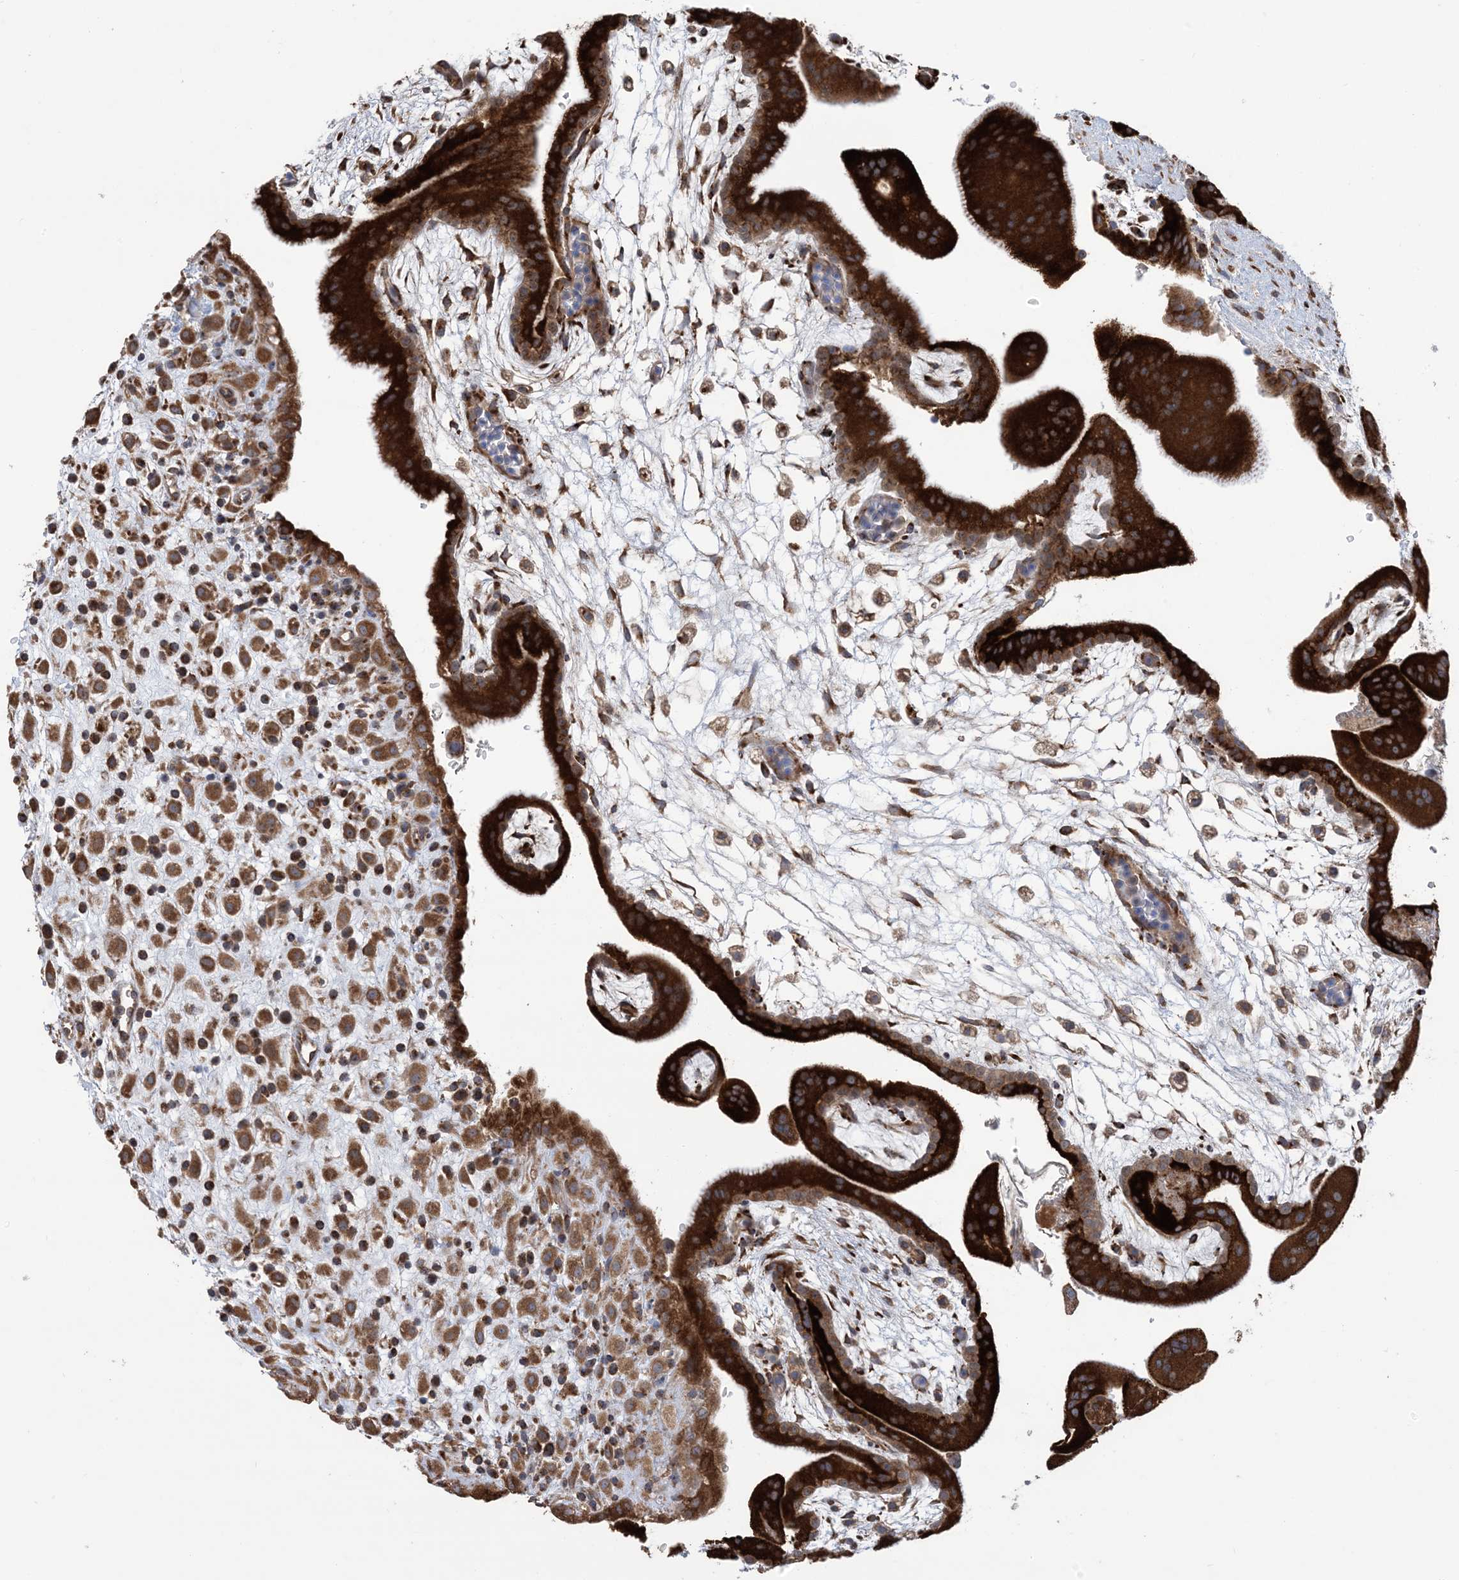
{"staining": {"intensity": "moderate", "quantity": ">75%", "location": "cytoplasmic/membranous"}, "tissue": "placenta", "cell_type": "Decidual cells", "image_type": "normal", "snomed": [{"axis": "morphology", "description": "Normal tissue, NOS"}, {"axis": "topography", "description": "Placenta"}], "caption": "This is a photomicrograph of immunohistochemistry (IHC) staining of unremarkable placenta, which shows moderate staining in the cytoplasmic/membranous of decidual cells.", "gene": "CLEC16A", "patient": {"sex": "female", "age": 35}}